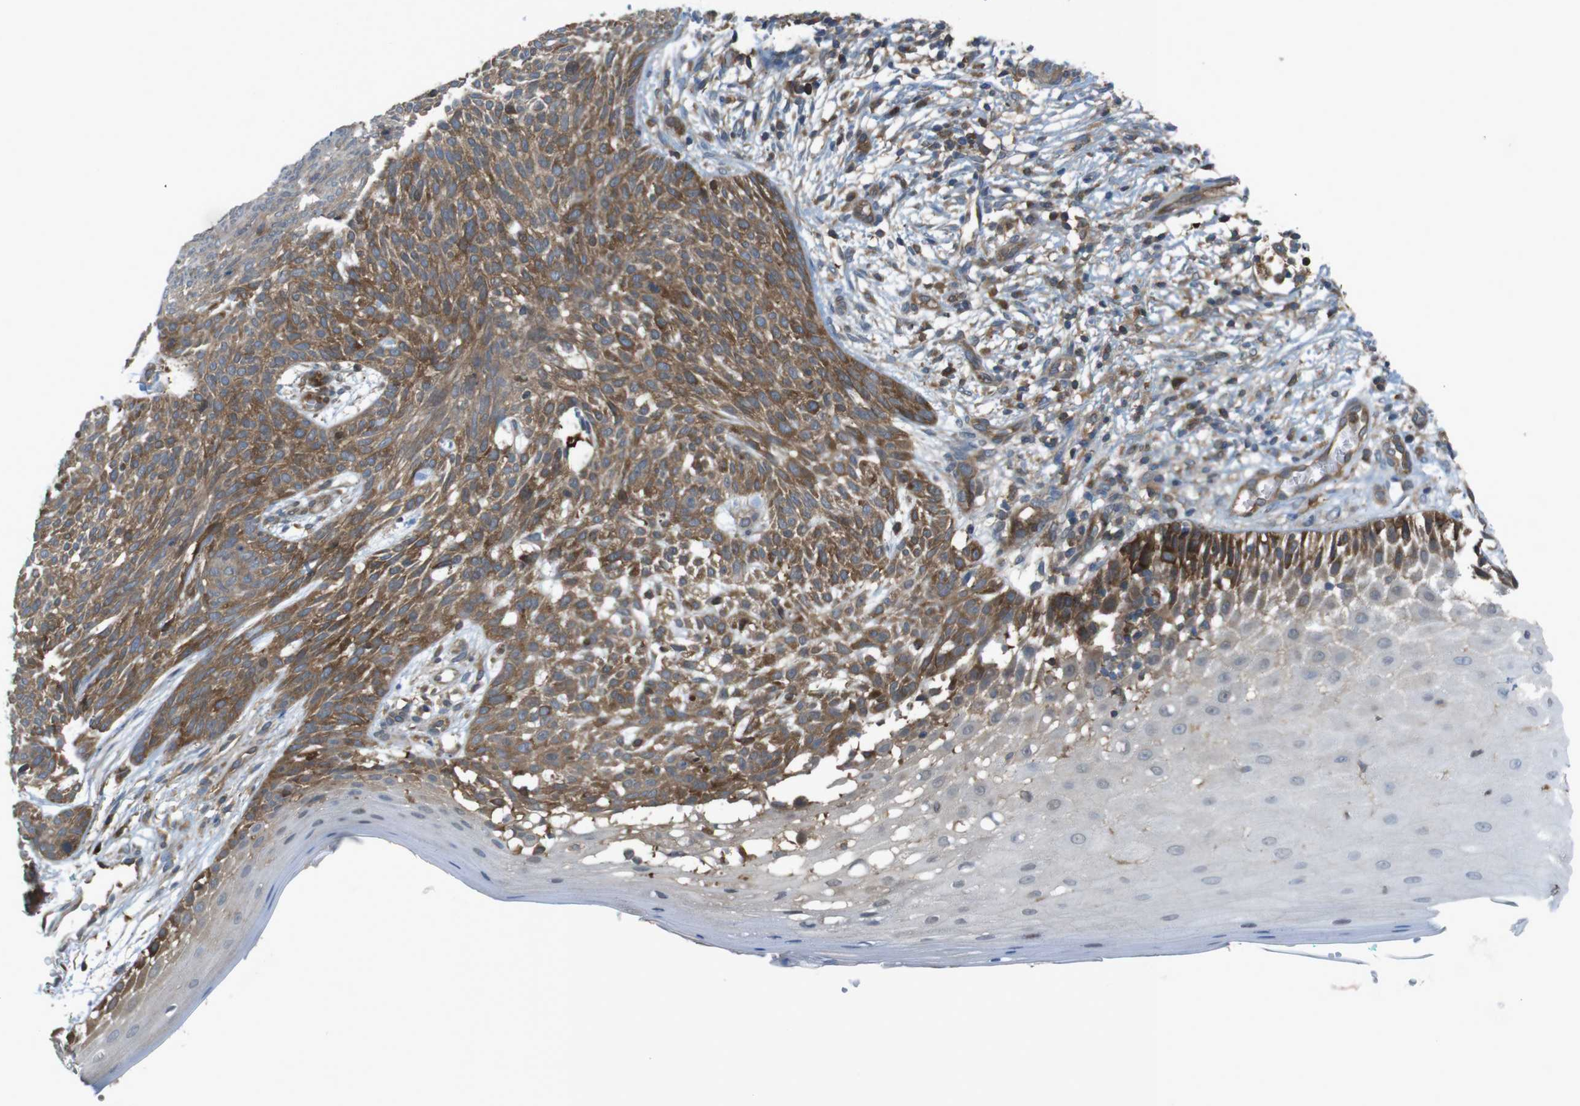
{"staining": {"intensity": "moderate", "quantity": ">75%", "location": "cytoplasmic/membranous"}, "tissue": "skin cancer", "cell_type": "Tumor cells", "image_type": "cancer", "snomed": [{"axis": "morphology", "description": "Basal cell carcinoma"}, {"axis": "topography", "description": "Skin"}], "caption": "Immunohistochemical staining of skin cancer demonstrates medium levels of moderate cytoplasmic/membranous protein staining in approximately >75% of tumor cells. The protein is stained brown, and the nuclei are stained in blue (DAB IHC with brightfield microscopy, high magnification).", "gene": "MTHFD1", "patient": {"sex": "female", "age": 59}}